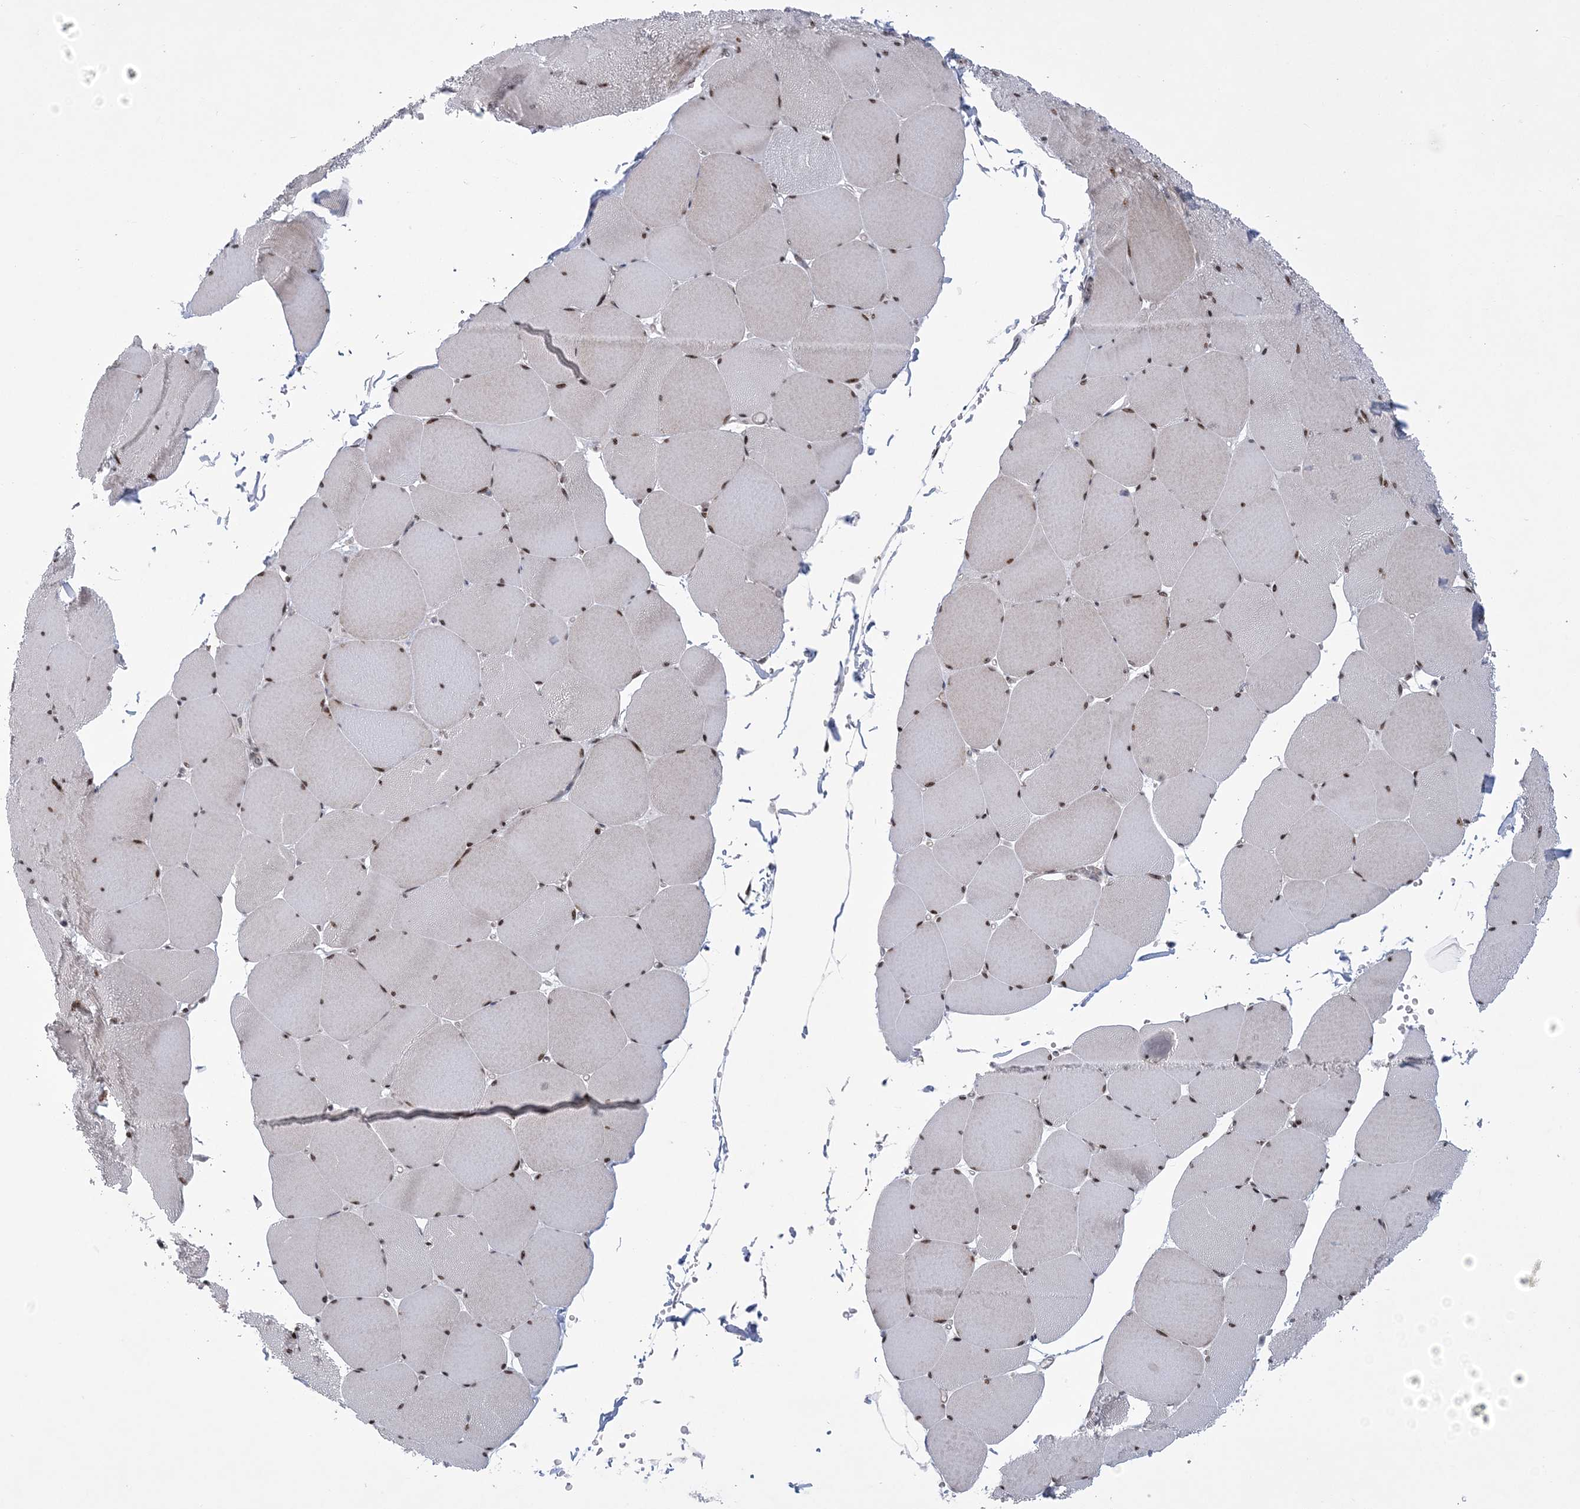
{"staining": {"intensity": "moderate", "quantity": "25%-75%", "location": "cytoplasmic/membranous,nuclear"}, "tissue": "skeletal muscle", "cell_type": "Myocytes", "image_type": "normal", "snomed": [{"axis": "morphology", "description": "Normal tissue, NOS"}, {"axis": "topography", "description": "Skeletal muscle"}, {"axis": "topography", "description": "Head-Neck"}], "caption": "A brown stain labels moderate cytoplasmic/membranous,nuclear expression of a protein in myocytes of unremarkable skeletal muscle.", "gene": "HOMEZ", "patient": {"sex": "male", "age": 66}}